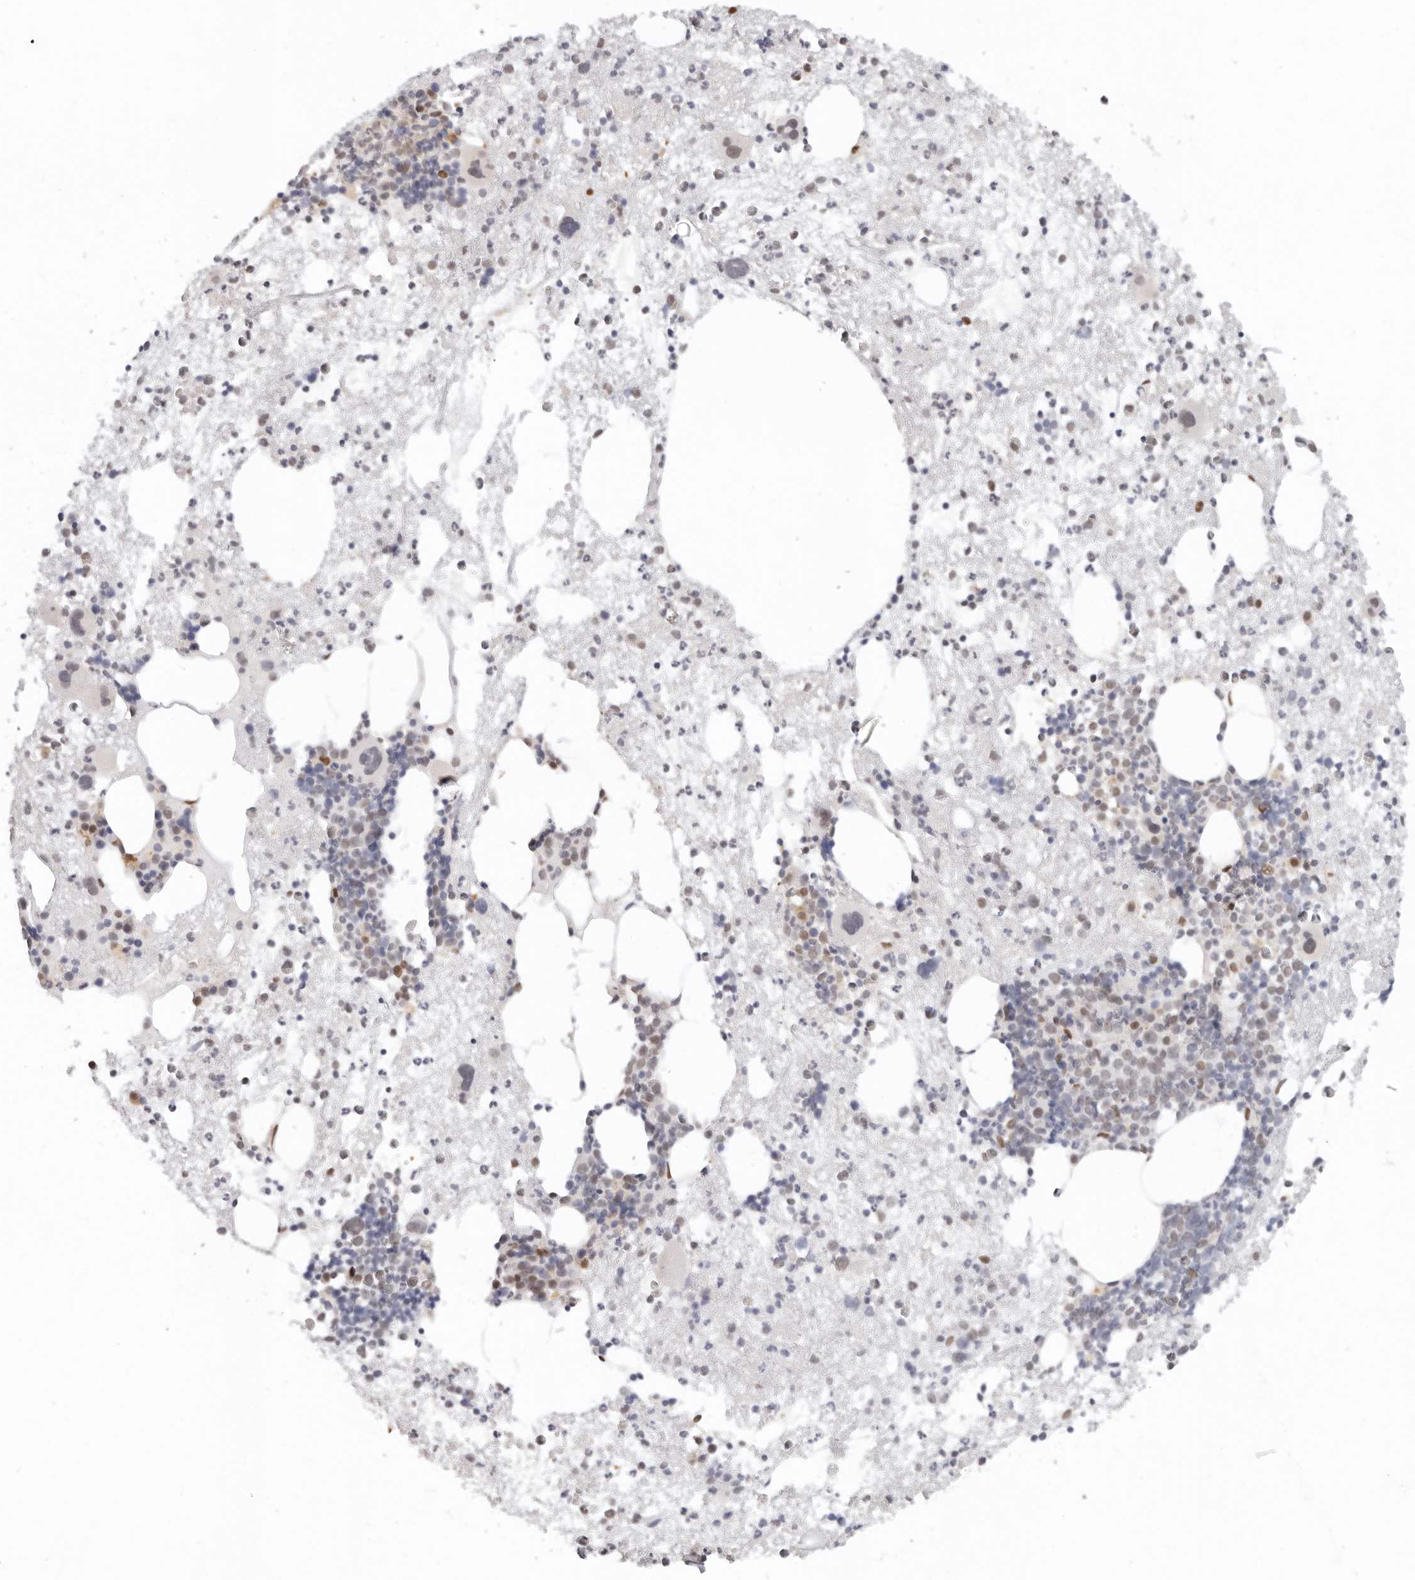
{"staining": {"intensity": "moderate", "quantity": "<25%", "location": "nuclear"}, "tissue": "bone marrow", "cell_type": "Hematopoietic cells", "image_type": "normal", "snomed": [{"axis": "morphology", "description": "Normal tissue, NOS"}, {"axis": "topography", "description": "Bone marrow"}], "caption": "Bone marrow stained with immunohistochemistry reveals moderate nuclear positivity in about <25% of hematopoietic cells.", "gene": "LARP7", "patient": {"sex": "male", "age": 54}}